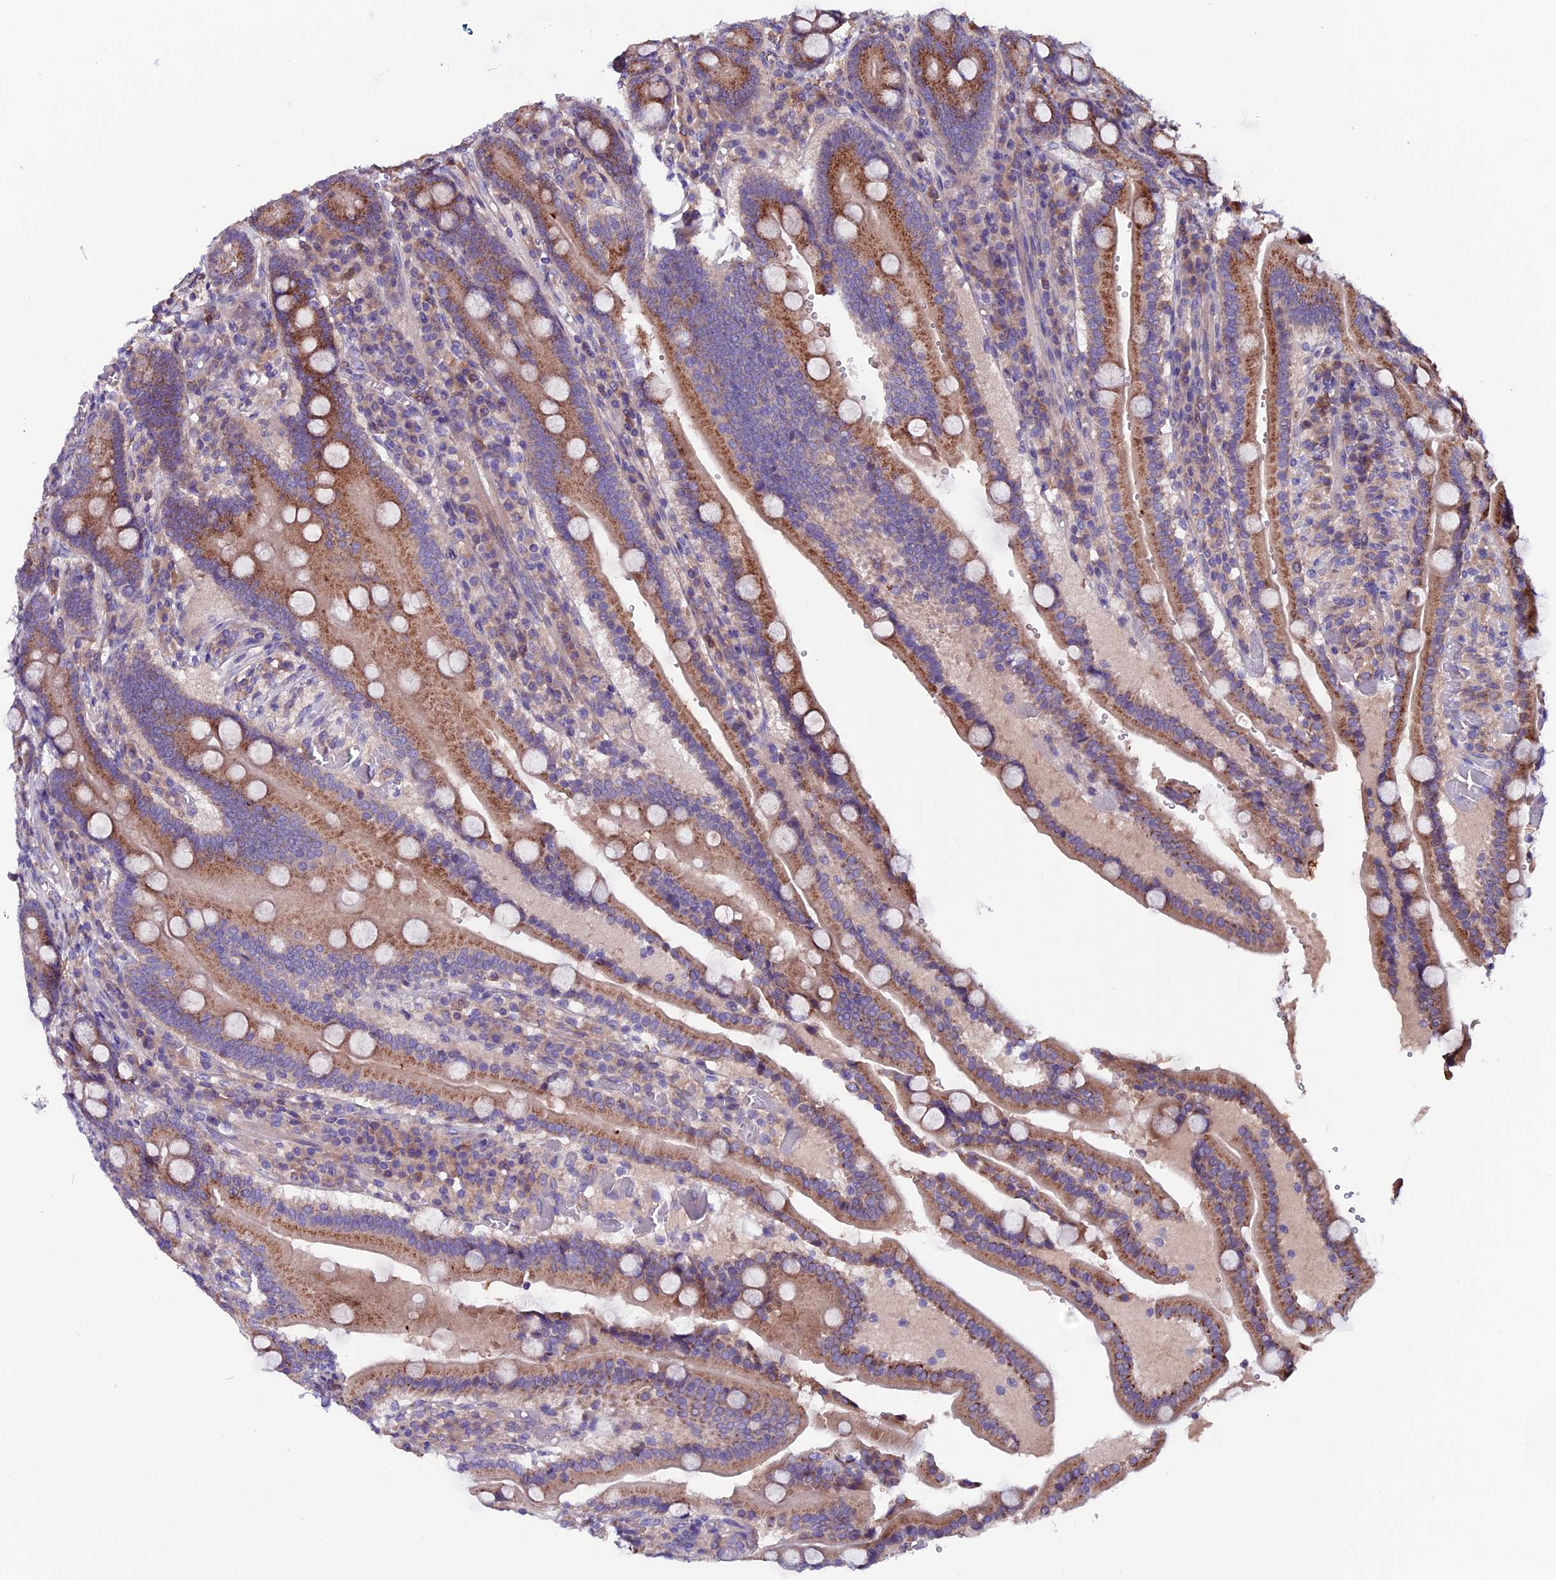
{"staining": {"intensity": "moderate", "quantity": ">75%", "location": "cytoplasmic/membranous"}, "tissue": "duodenum", "cell_type": "Glandular cells", "image_type": "normal", "snomed": [{"axis": "morphology", "description": "Normal tissue, NOS"}, {"axis": "topography", "description": "Duodenum"}], "caption": "About >75% of glandular cells in unremarkable duodenum reveal moderate cytoplasmic/membranous protein expression as visualized by brown immunohistochemical staining.", "gene": "ZNF598", "patient": {"sex": "female", "age": 62}}